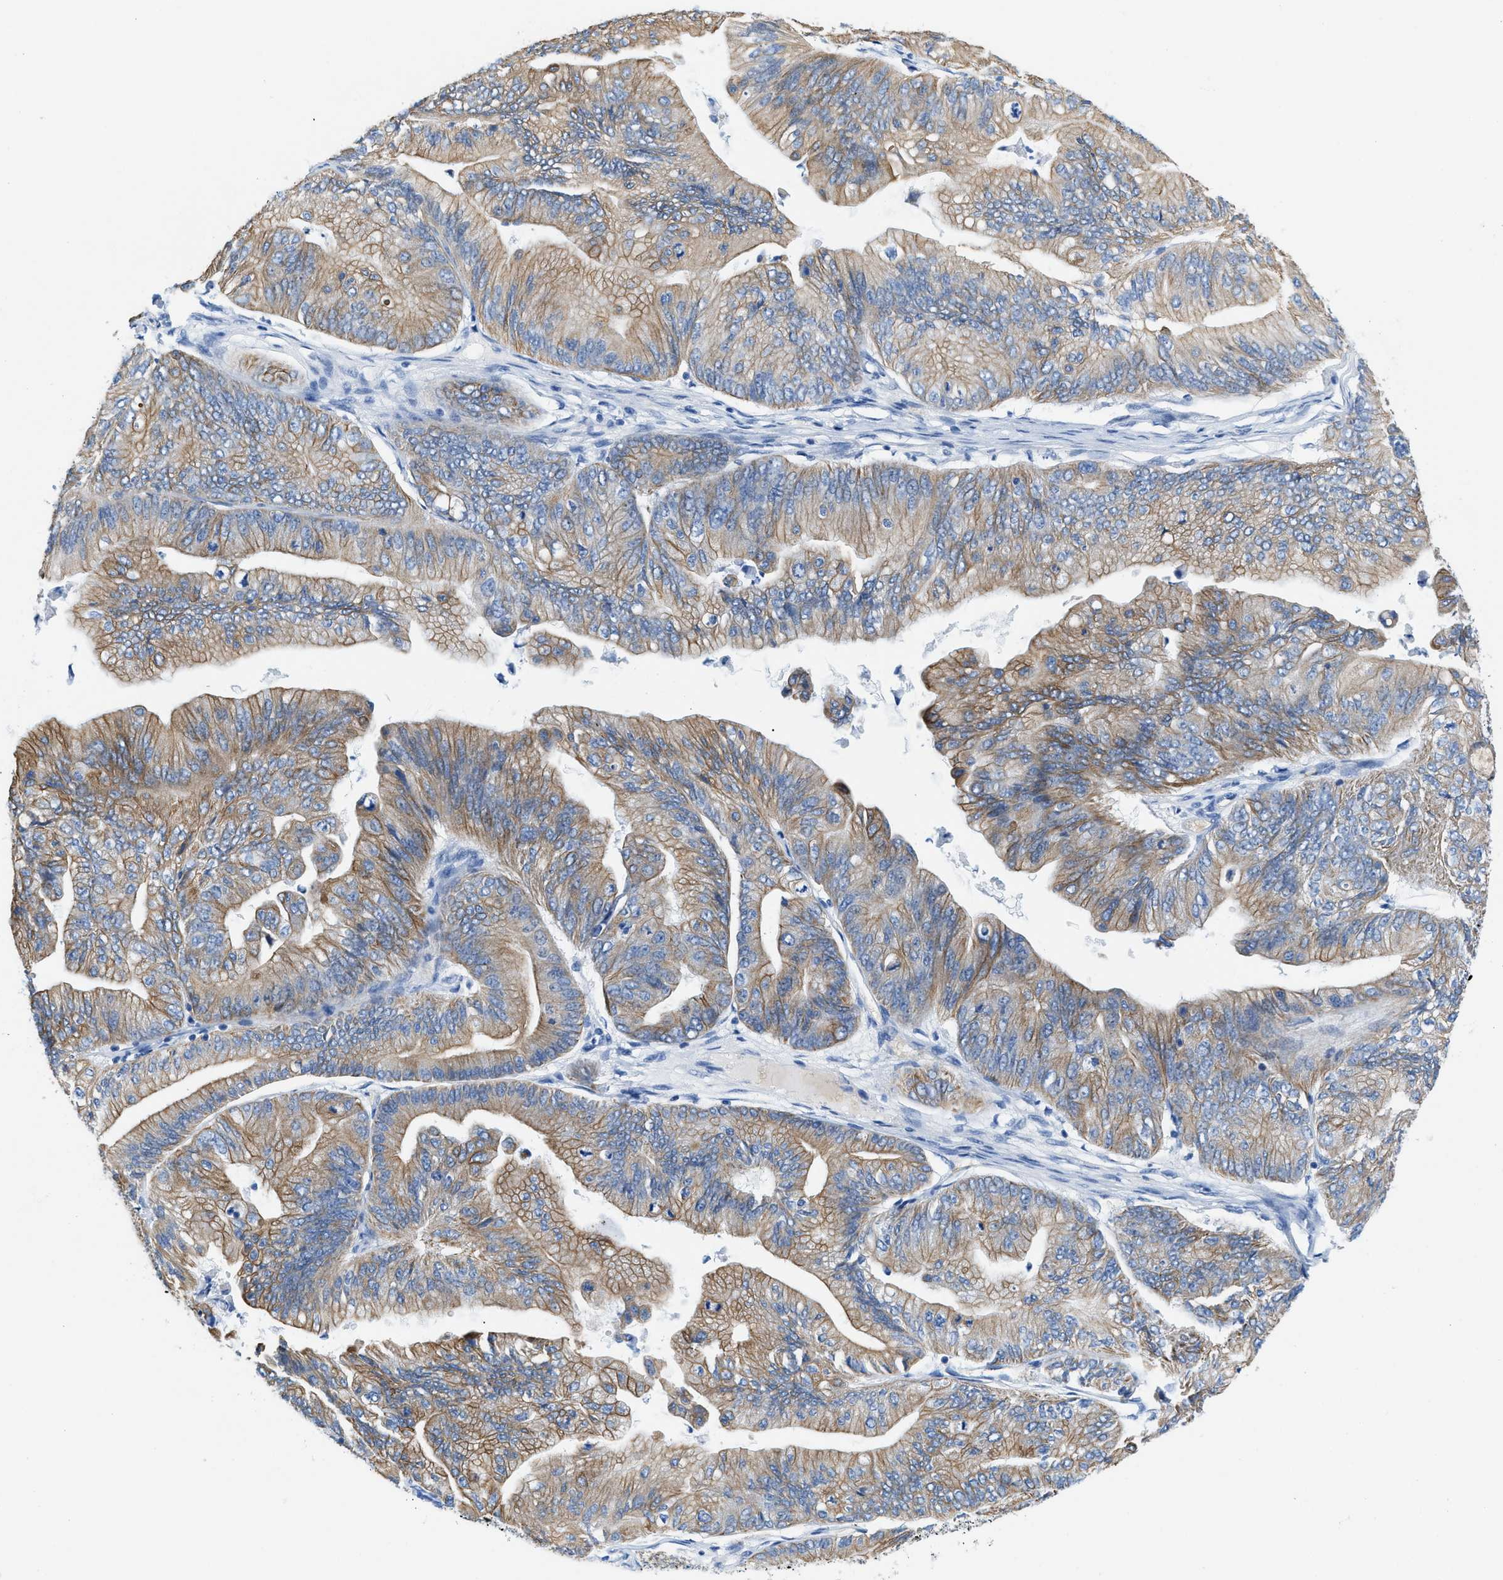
{"staining": {"intensity": "moderate", "quantity": ">75%", "location": "cytoplasmic/membranous"}, "tissue": "ovarian cancer", "cell_type": "Tumor cells", "image_type": "cancer", "snomed": [{"axis": "morphology", "description": "Cystadenocarcinoma, mucinous, NOS"}, {"axis": "topography", "description": "Ovary"}], "caption": "Mucinous cystadenocarcinoma (ovarian) was stained to show a protein in brown. There is medium levels of moderate cytoplasmic/membranous positivity in approximately >75% of tumor cells. (DAB IHC with brightfield microscopy, high magnification).", "gene": "BPGM", "patient": {"sex": "female", "age": 61}}